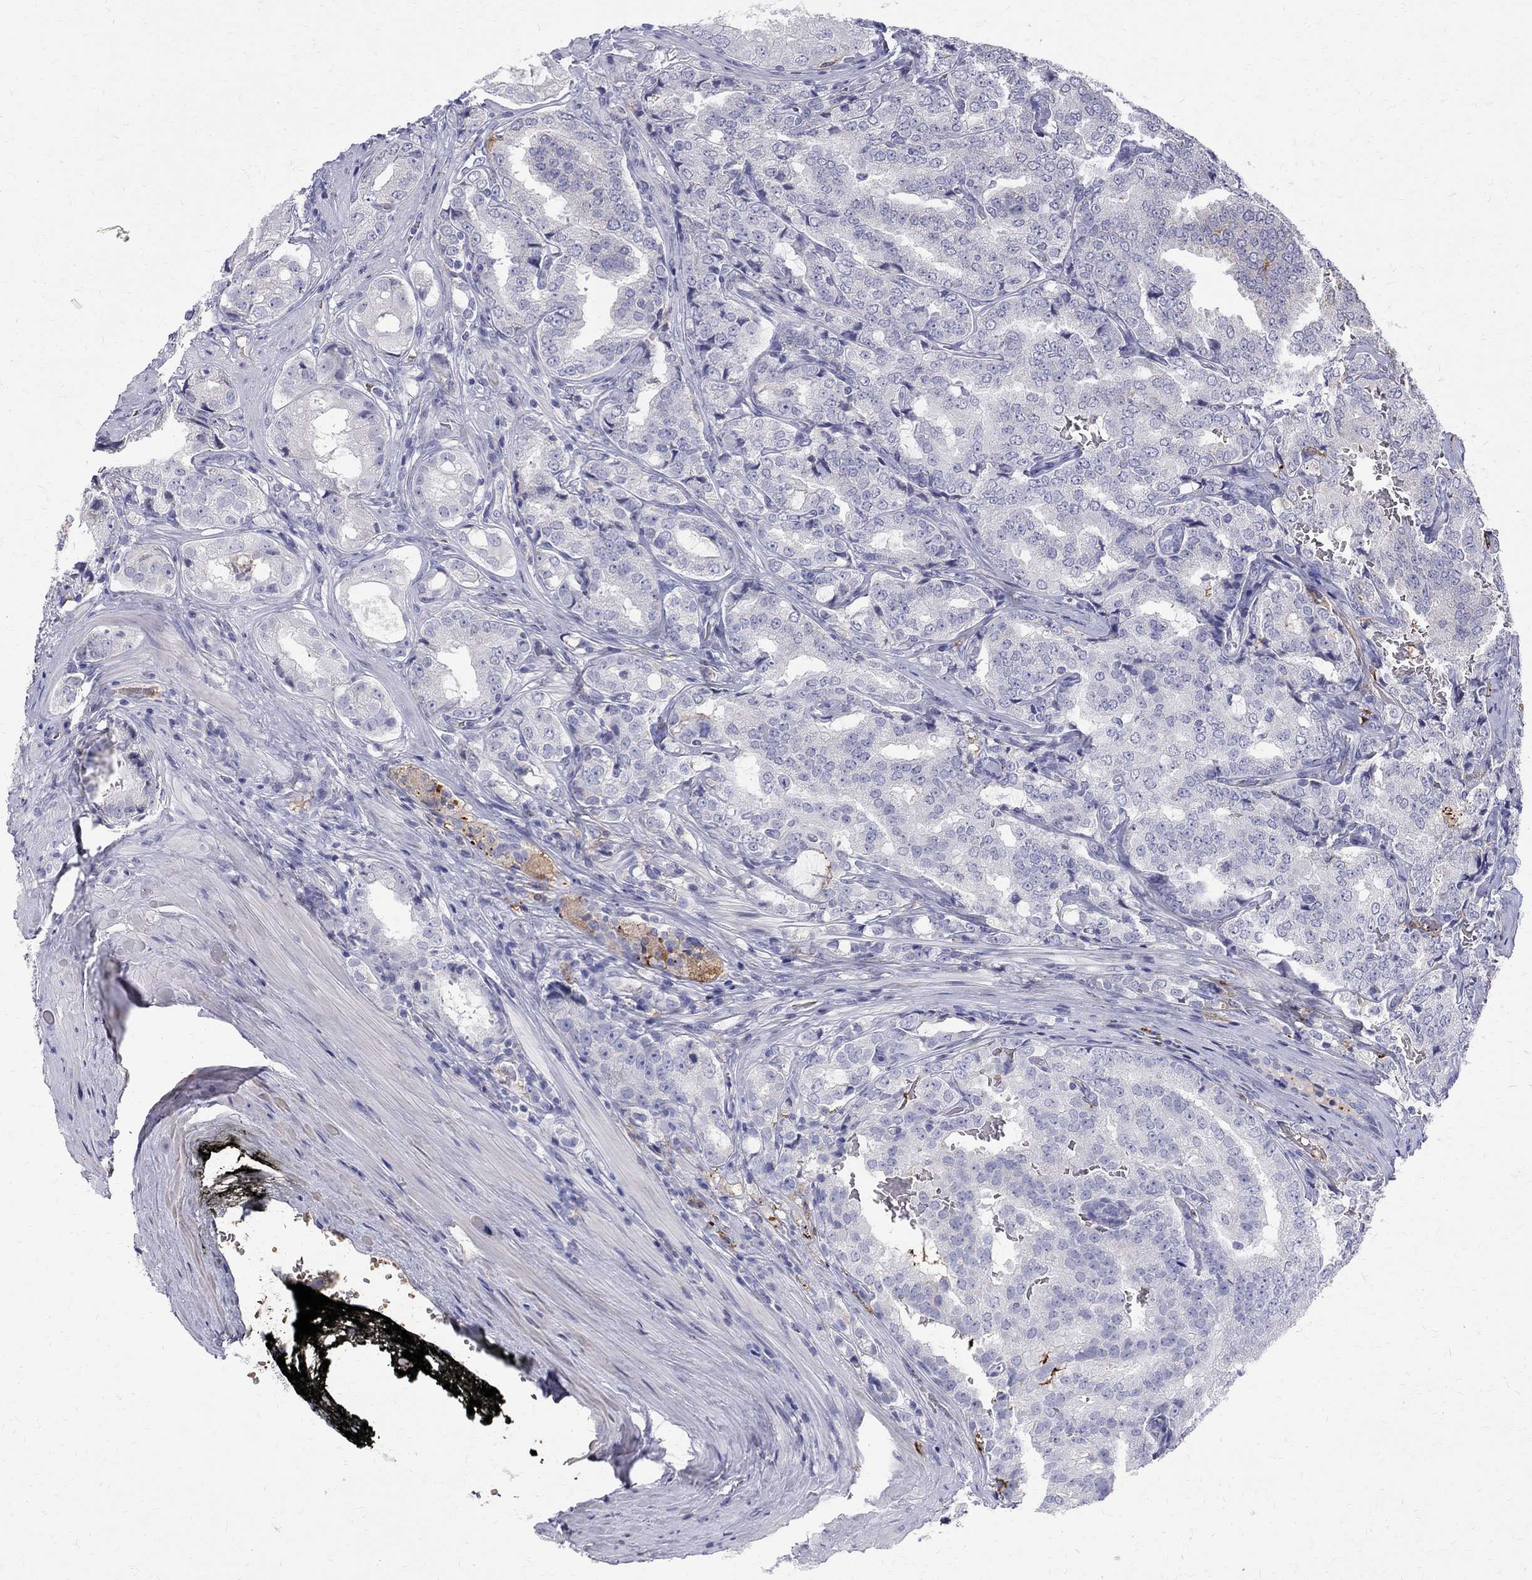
{"staining": {"intensity": "negative", "quantity": "none", "location": "none"}, "tissue": "prostate cancer", "cell_type": "Tumor cells", "image_type": "cancer", "snomed": [{"axis": "morphology", "description": "Adenocarcinoma, NOS"}, {"axis": "topography", "description": "Prostate"}], "caption": "An immunohistochemistry (IHC) image of adenocarcinoma (prostate) is shown. There is no staining in tumor cells of adenocarcinoma (prostate).", "gene": "AGER", "patient": {"sex": "male", "age": 65}}